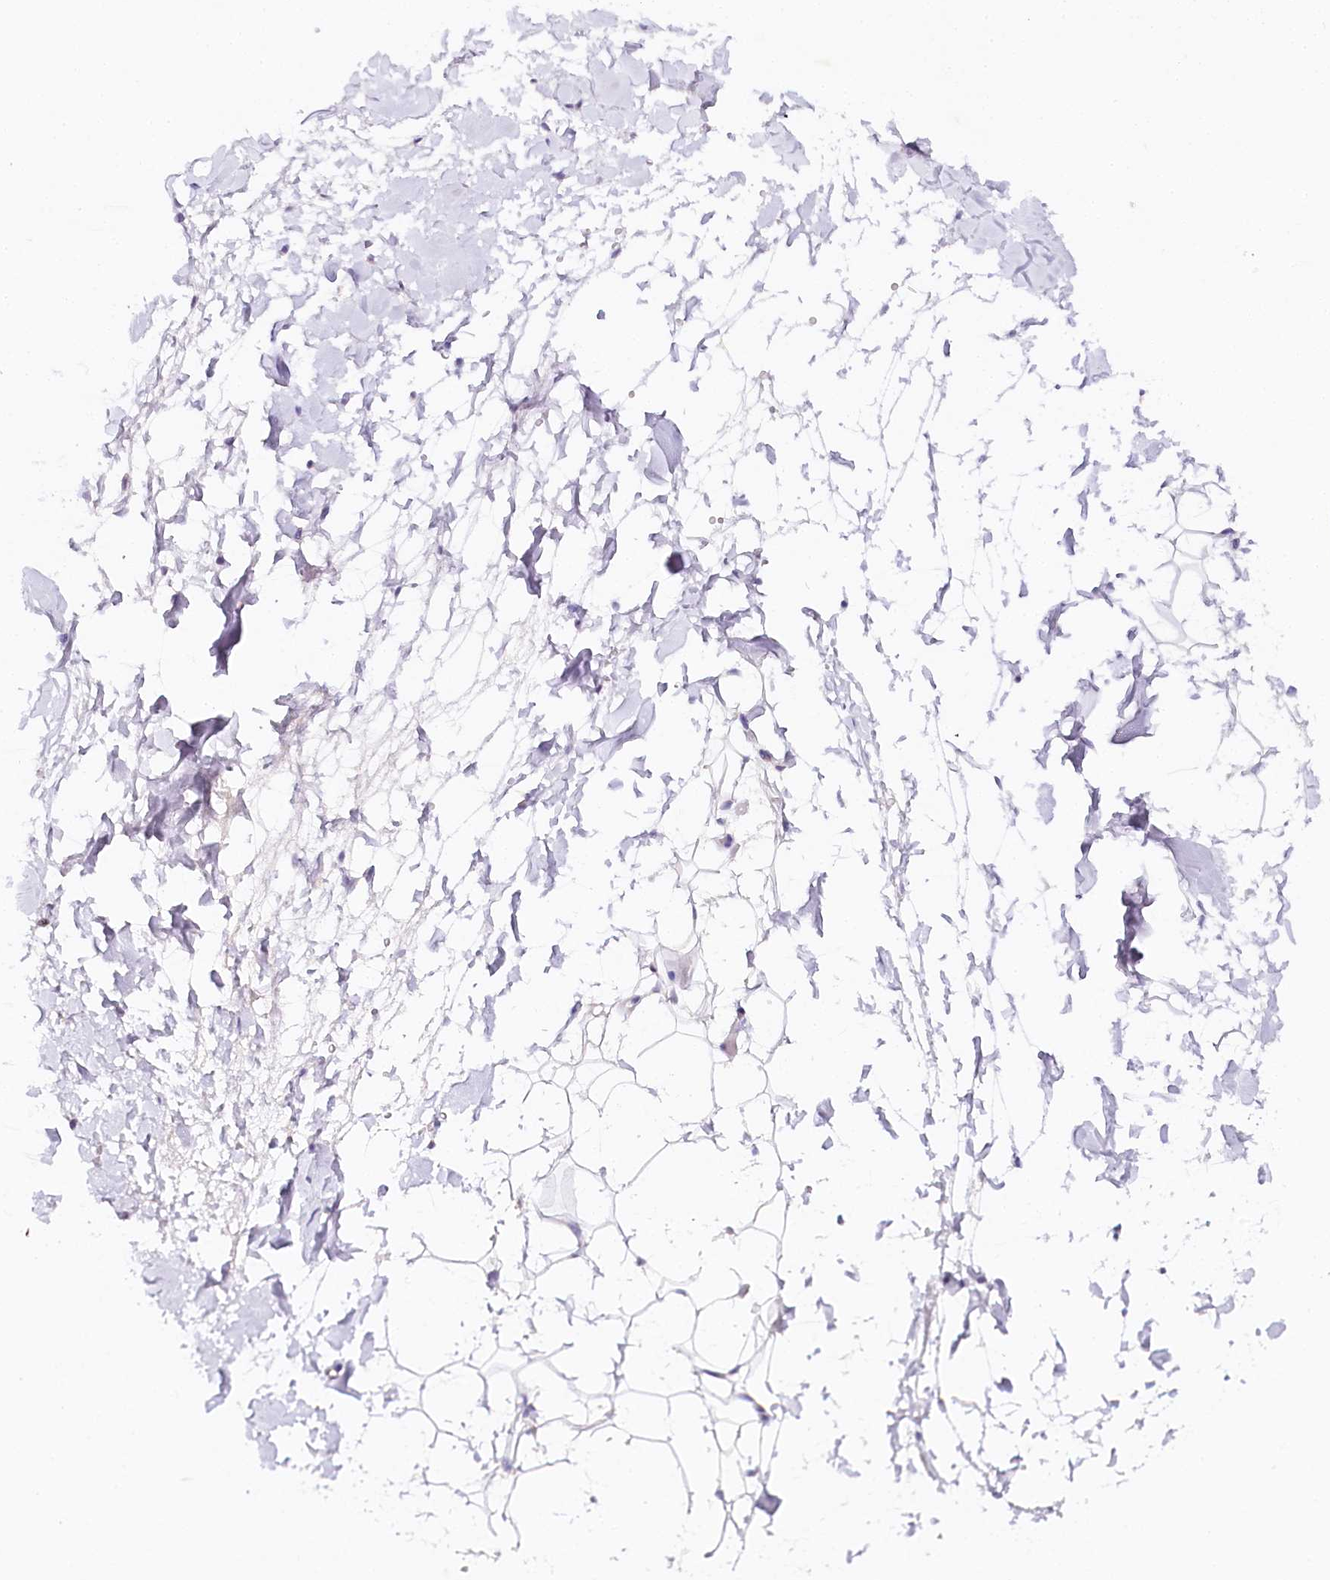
{"staining": {"intensity": "negative", "quantity": "none", "location": "none"}, "tissue": "adipose tissue", "cell_type": "Adipocytes", "image_type": "normal", "snomed": [{"axis": "morphology", "description": "Normal tissue, NOS"}, {"axis": "topography", "description": "Breast"}], "caption": "This is a photomicrograph of immunohistochemistry staining of benign adipose tissue, which shows no positivity in adipocytes.", "gene": "TP53", "patient": {"sex": "female", "age": 26}}